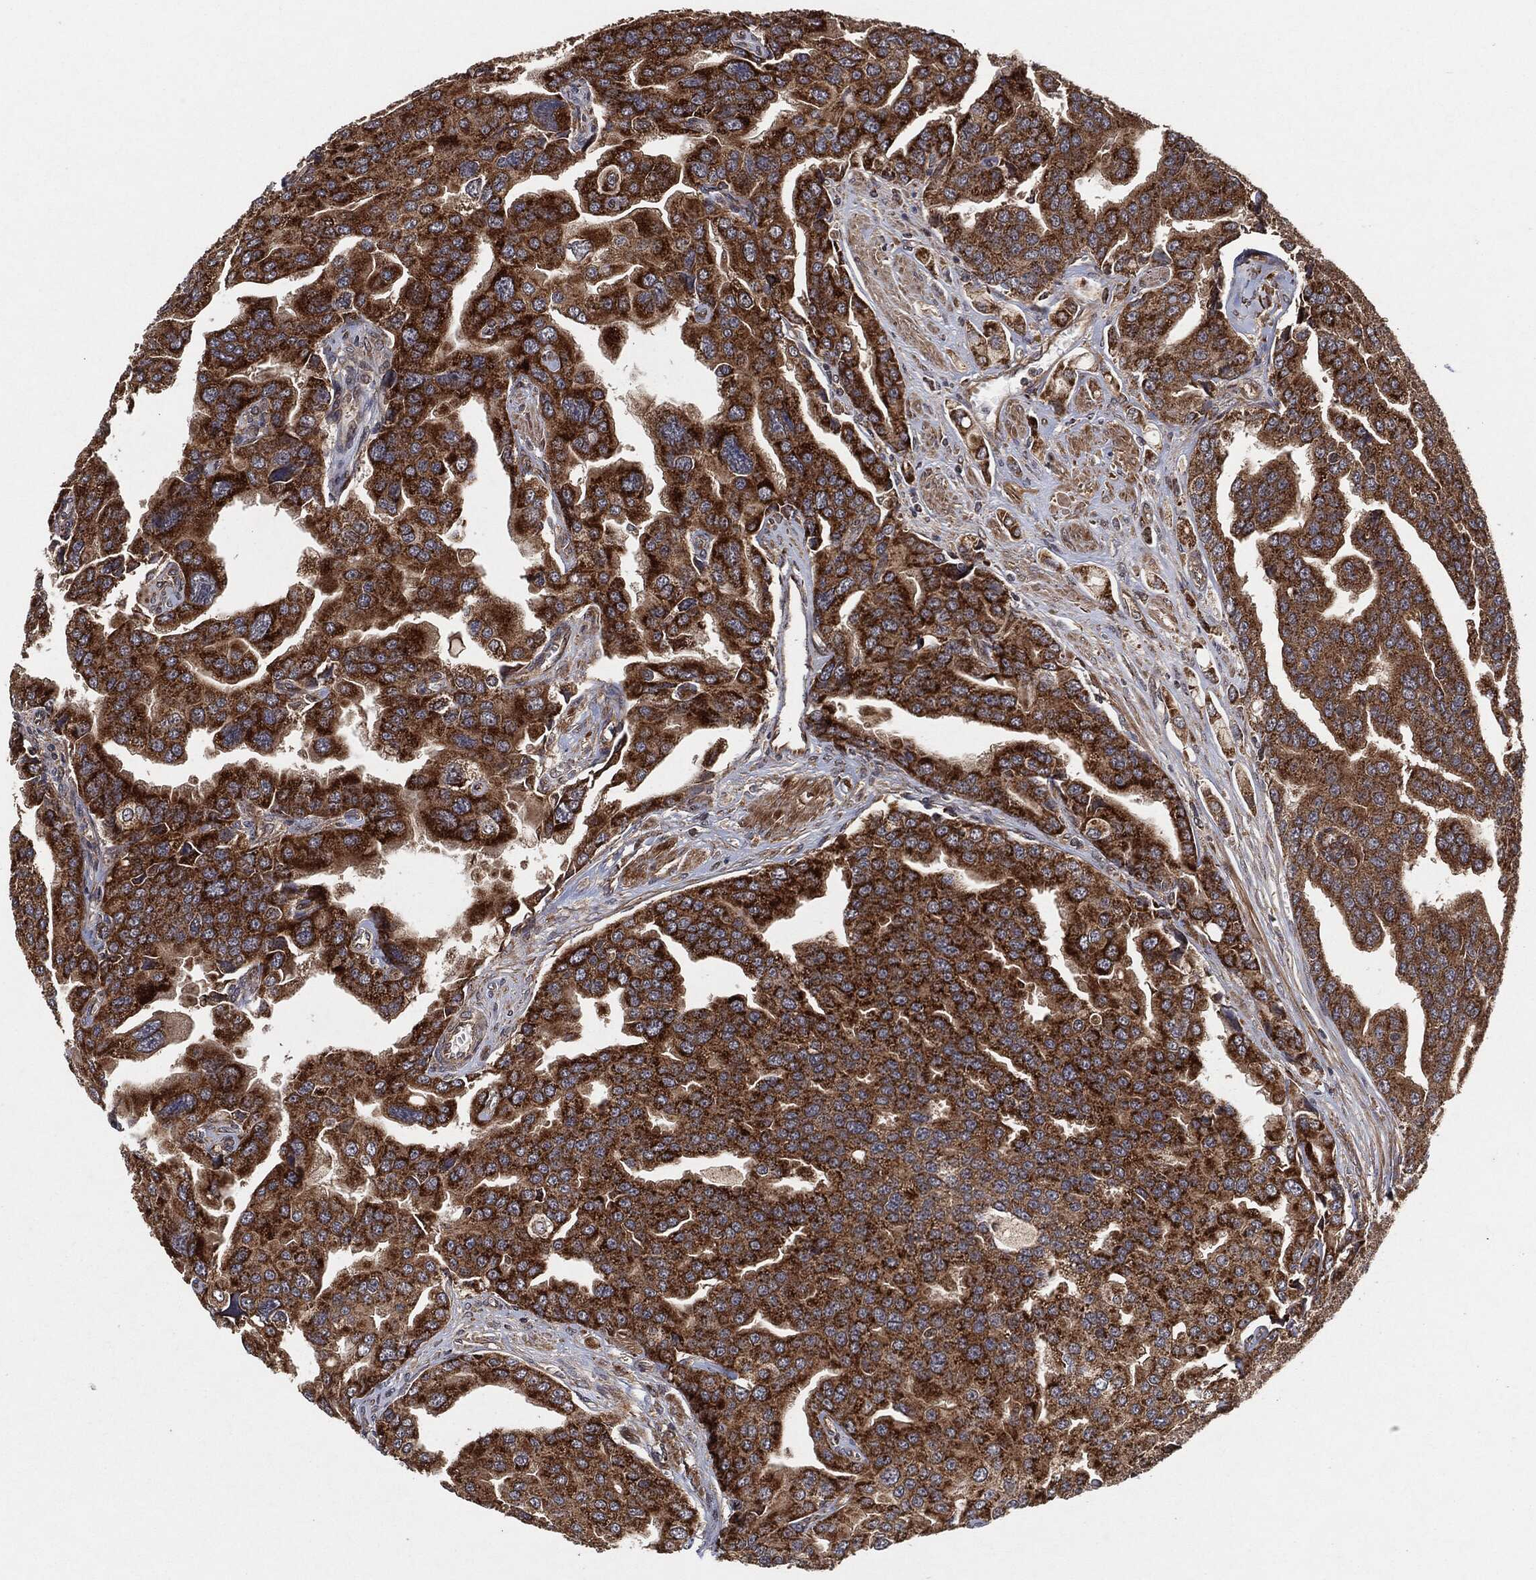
{"staining": {"intensity": "strong", "quantity": ">75%", "location": "cytoplasmic/membranous"}, "tissue": "prostate cancer", "cell_type": "Tumor cells", "image_type": "cancer", "snomed": [{"axis": "morphology", "description": "Adenocarcinoma, NOS"}, {"axis": "topography", "description": "Prostate and seminal vesicle, NOS"}, {"axis": "topography", "description": "Prostate"}], "caption": "Strong cytoplasmic/membranous protein staining is appreciated in about >75% of tumor cells in prostate cancer.", "gene": "BCAR1", "patient": {"sex": "male", "age": 69}}